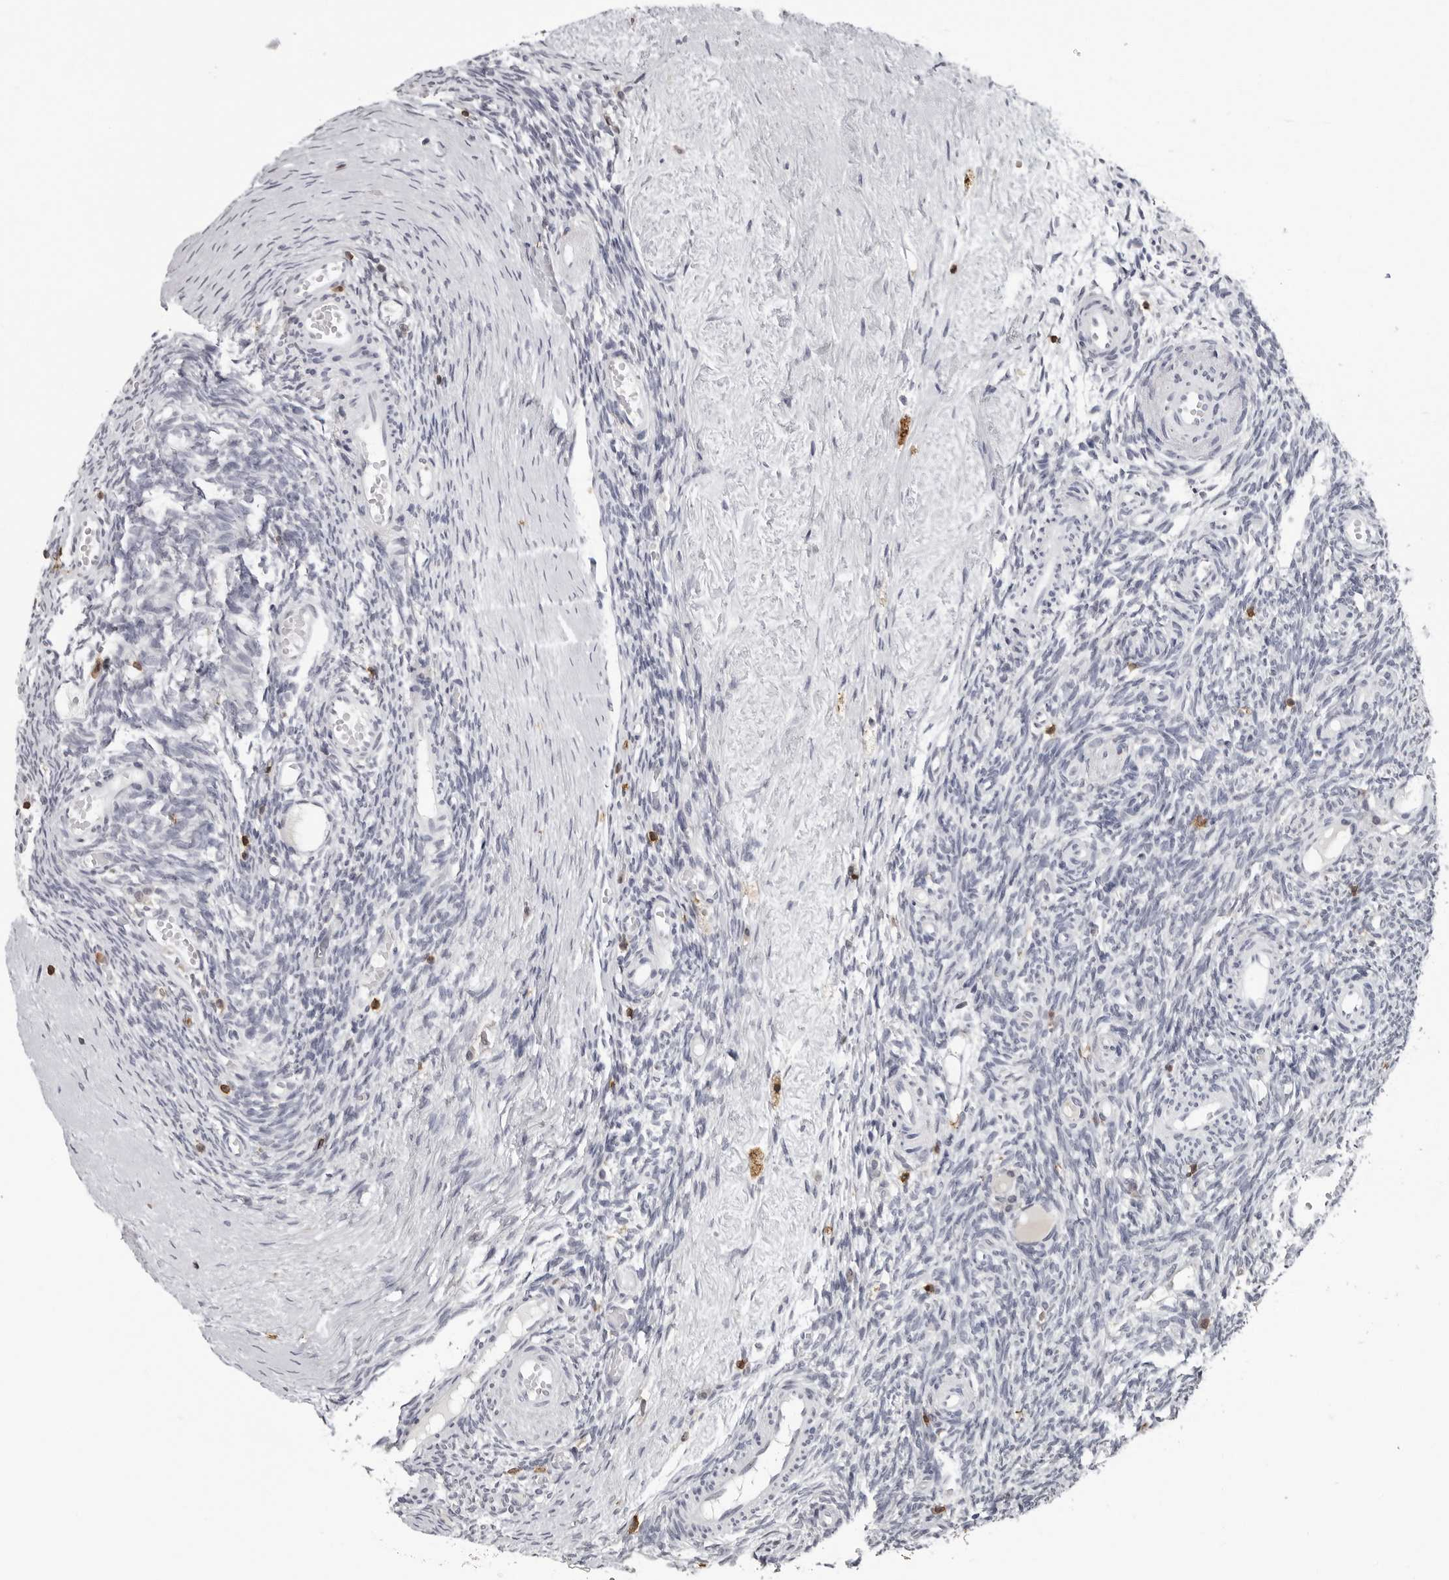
{"staining": {"intensity": "negative", "quantity": "none", "location": "none"}, "tissue": "ovary", "cell_type": "Ovarian stroma cells", "image_type": "normal", "snomed": [{"axis": "morphology", "description": "Normal tissue, NOS"}, {"axis": "topography", "description": "Ovary"}], "caption": "High magnification brightfield microscopy of unremarkable ovary stained with DAB (brown) and counterstained with hematoxylin (blue): ovarian stroma cells show no significant positivity.", "gene": "HSPH1", "patient": {"sex": "female", "age": 35}}